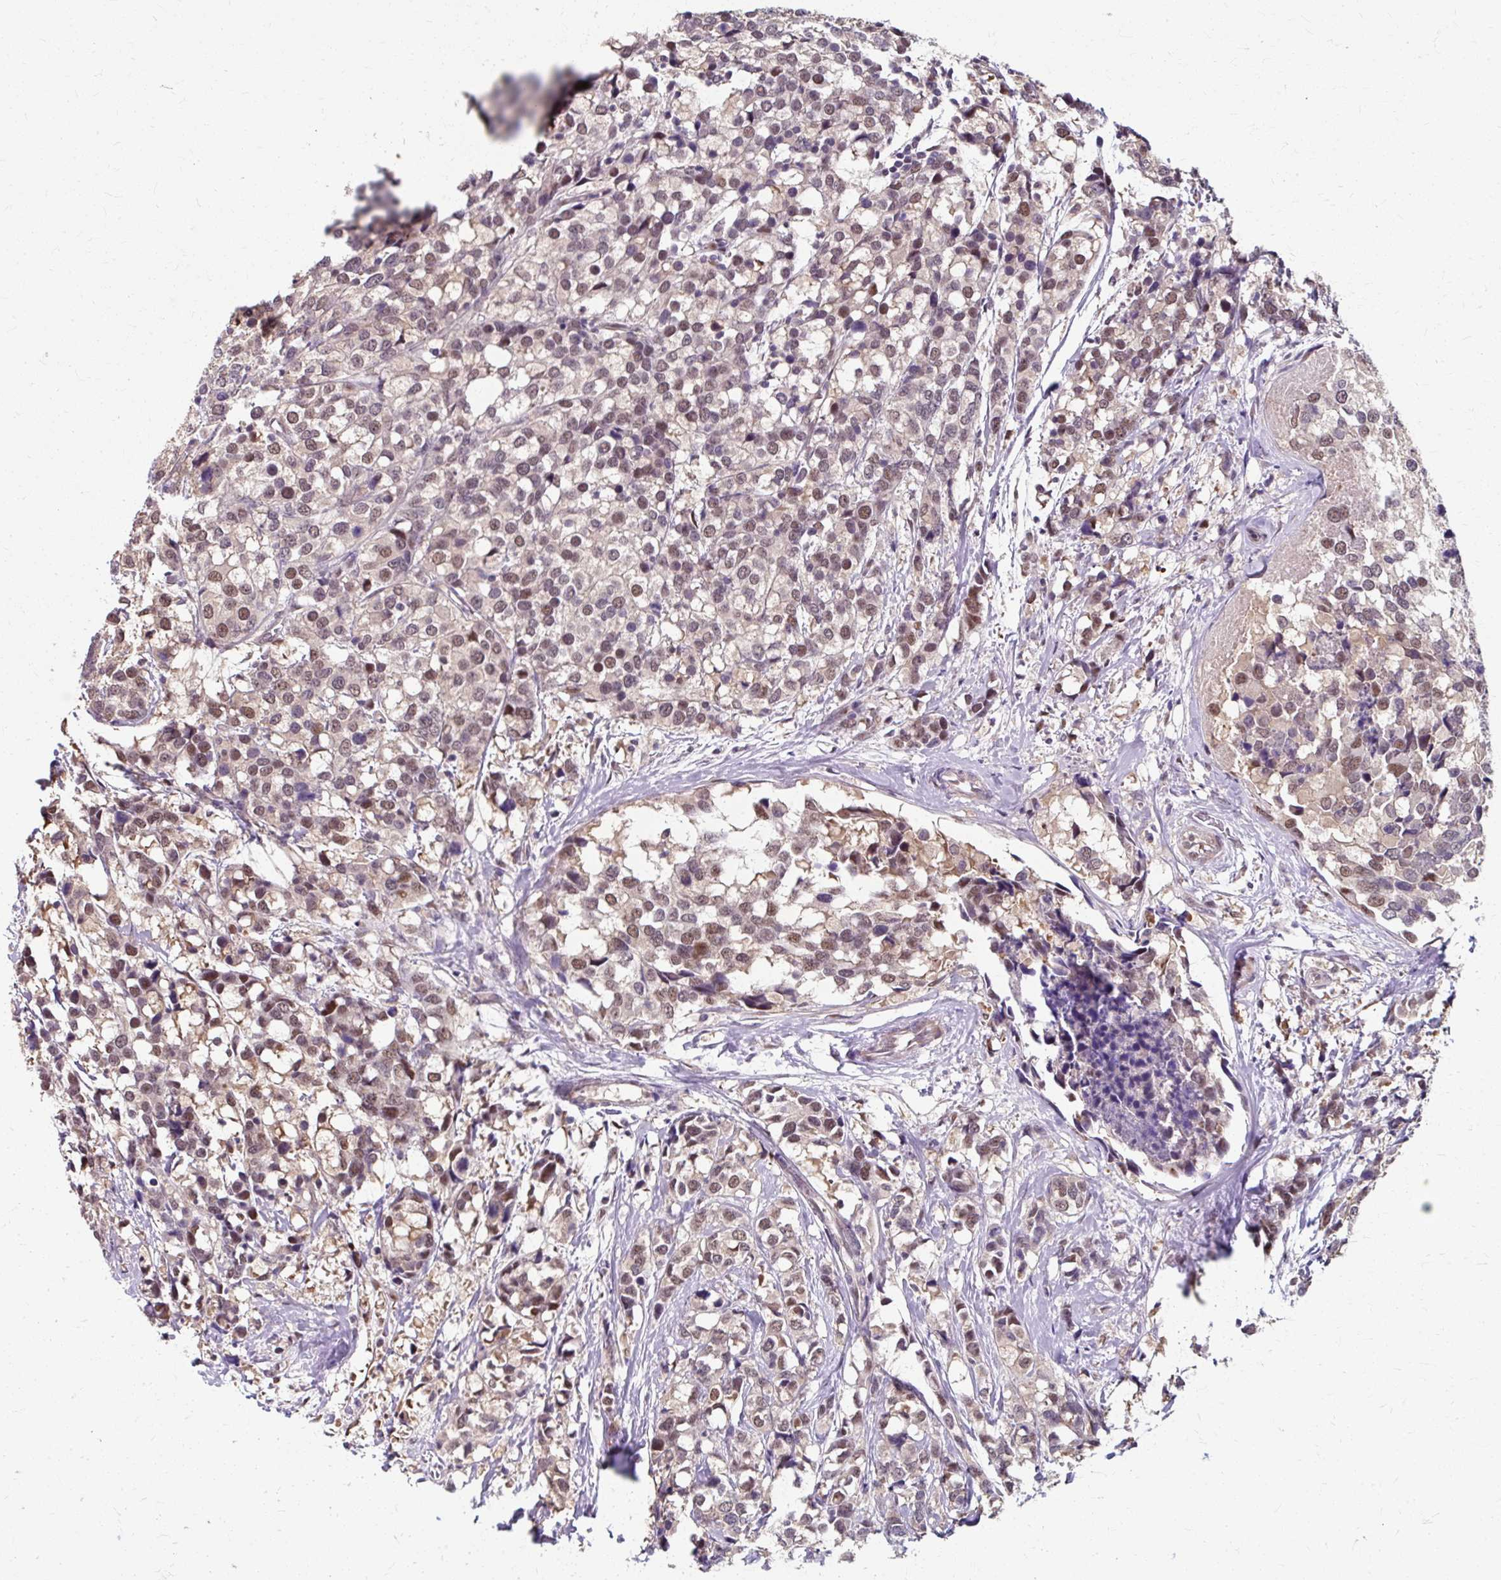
{"staining": {"intensity": "moderate", "quantity": "25%-75%", "location": "nuclear"}, "tissue": "breast cancer", "cell_type": "Tumor cells", "image_type": "cancer", "snomed": [{"axis": "morphology", "description": "Lobular carcinoma"}, {"axis": "topography", "description": "Breast"}], "caption": "IHC (DAB (3,3'-diaminobenzidine)) staining of human breast cancer (lobular carcinoma) demonstrates moderate nuclear protein expression in about 25%-75% of tumor cells.", "gene": "ZNF555", "patient": {"sex": "female", "age": 59}}